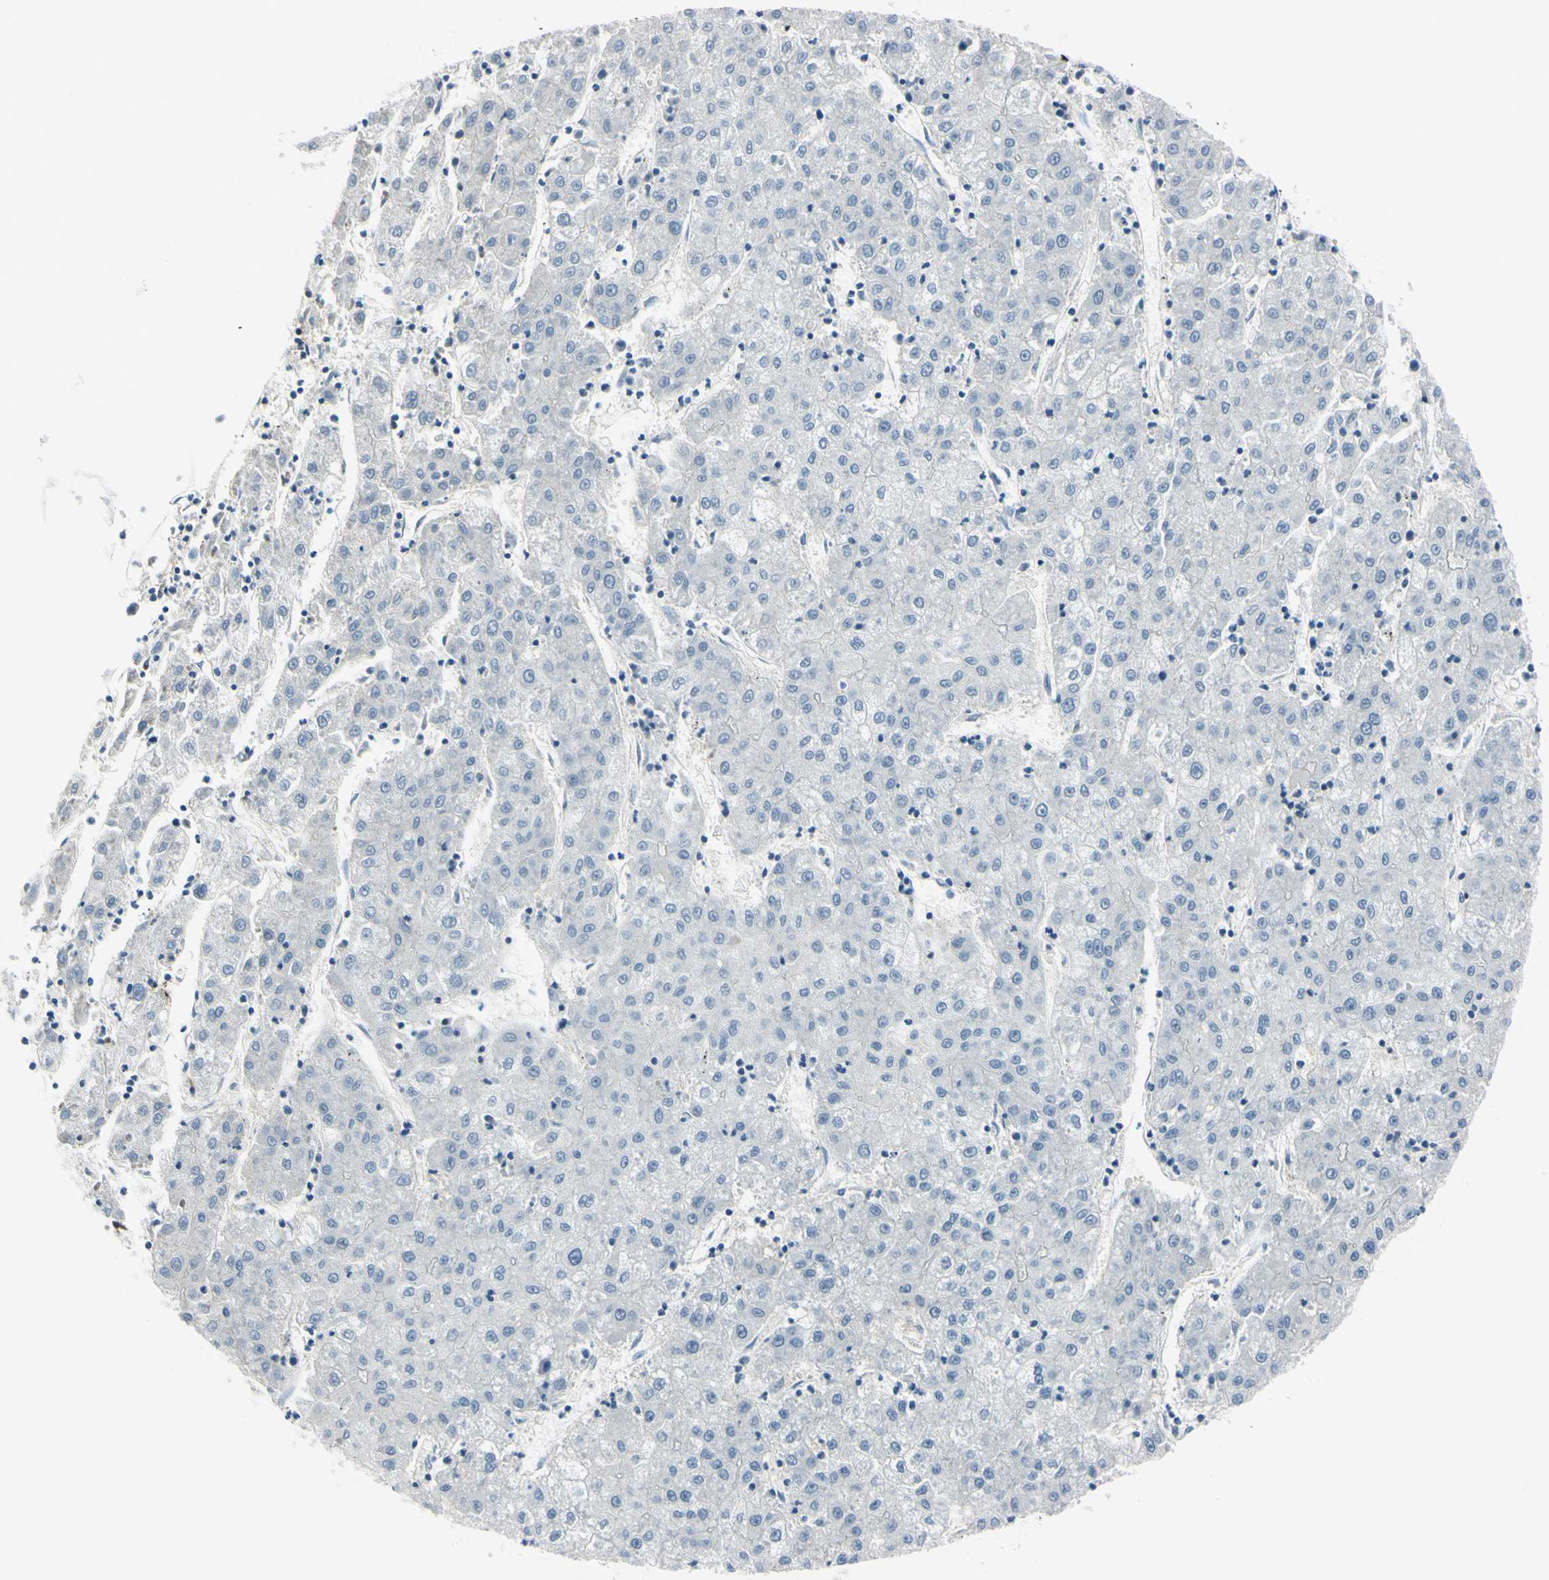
{"staining": {"intensity": "negative", "quantity": "none", "location": "none"}, "tissue": "liver cancer", "cell_type": "Tumor cells", "image_type": "cancer", "snomed": [{"axis": "morphology", "description": "Carcinoma, Hepatocellular, NOS"}, {"axis": "topography", "description": "Liver"}], "caption": "Immunohistochemistry of human liver cancer (hepatocellular carcinoma) demonstrates no staining in tumor cells. (DAB IHC visualized using brightfield microscopy, high magnification).", "gene": "ASB9", "patient": {"sex": "male", "age": 72}}